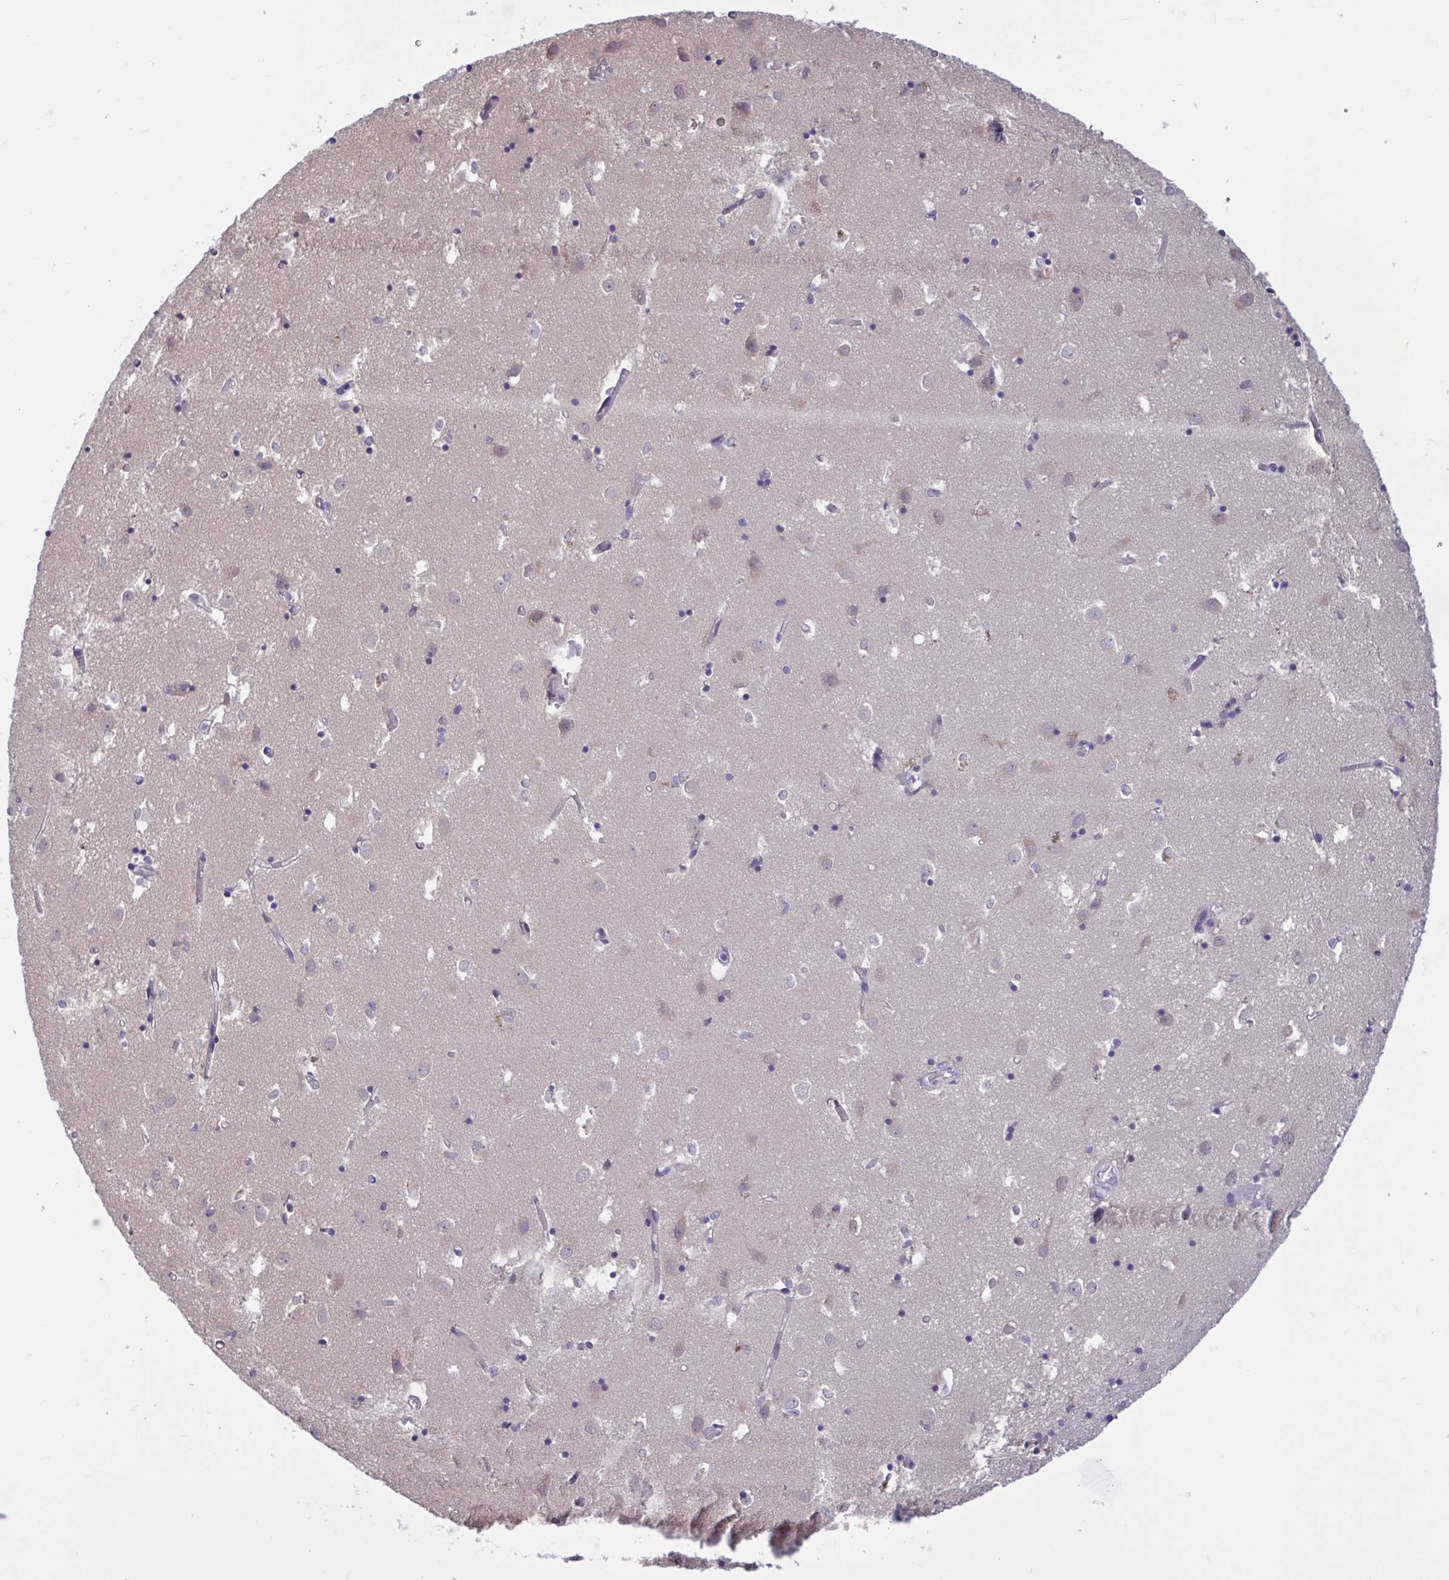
{"staining": {"intensity": "negative", "quantity": "none", "location": "none"}, "tissue": "caudate", "cell_type": "Glial cells", "image_type": "normal", "snomed": [{"axis": "morphology", "description": "Normal tissue, NOS"}, {"axis": "topography", "description": "Lateral ventricle wall"}], "caption": "DAB (3,3'-diaminobenzidine) immunohistochemical staining of benign human caudate displays no significant staining in glial cells.", "gene": "RBL1", "patient": {"sex": "male", "age": 70}}